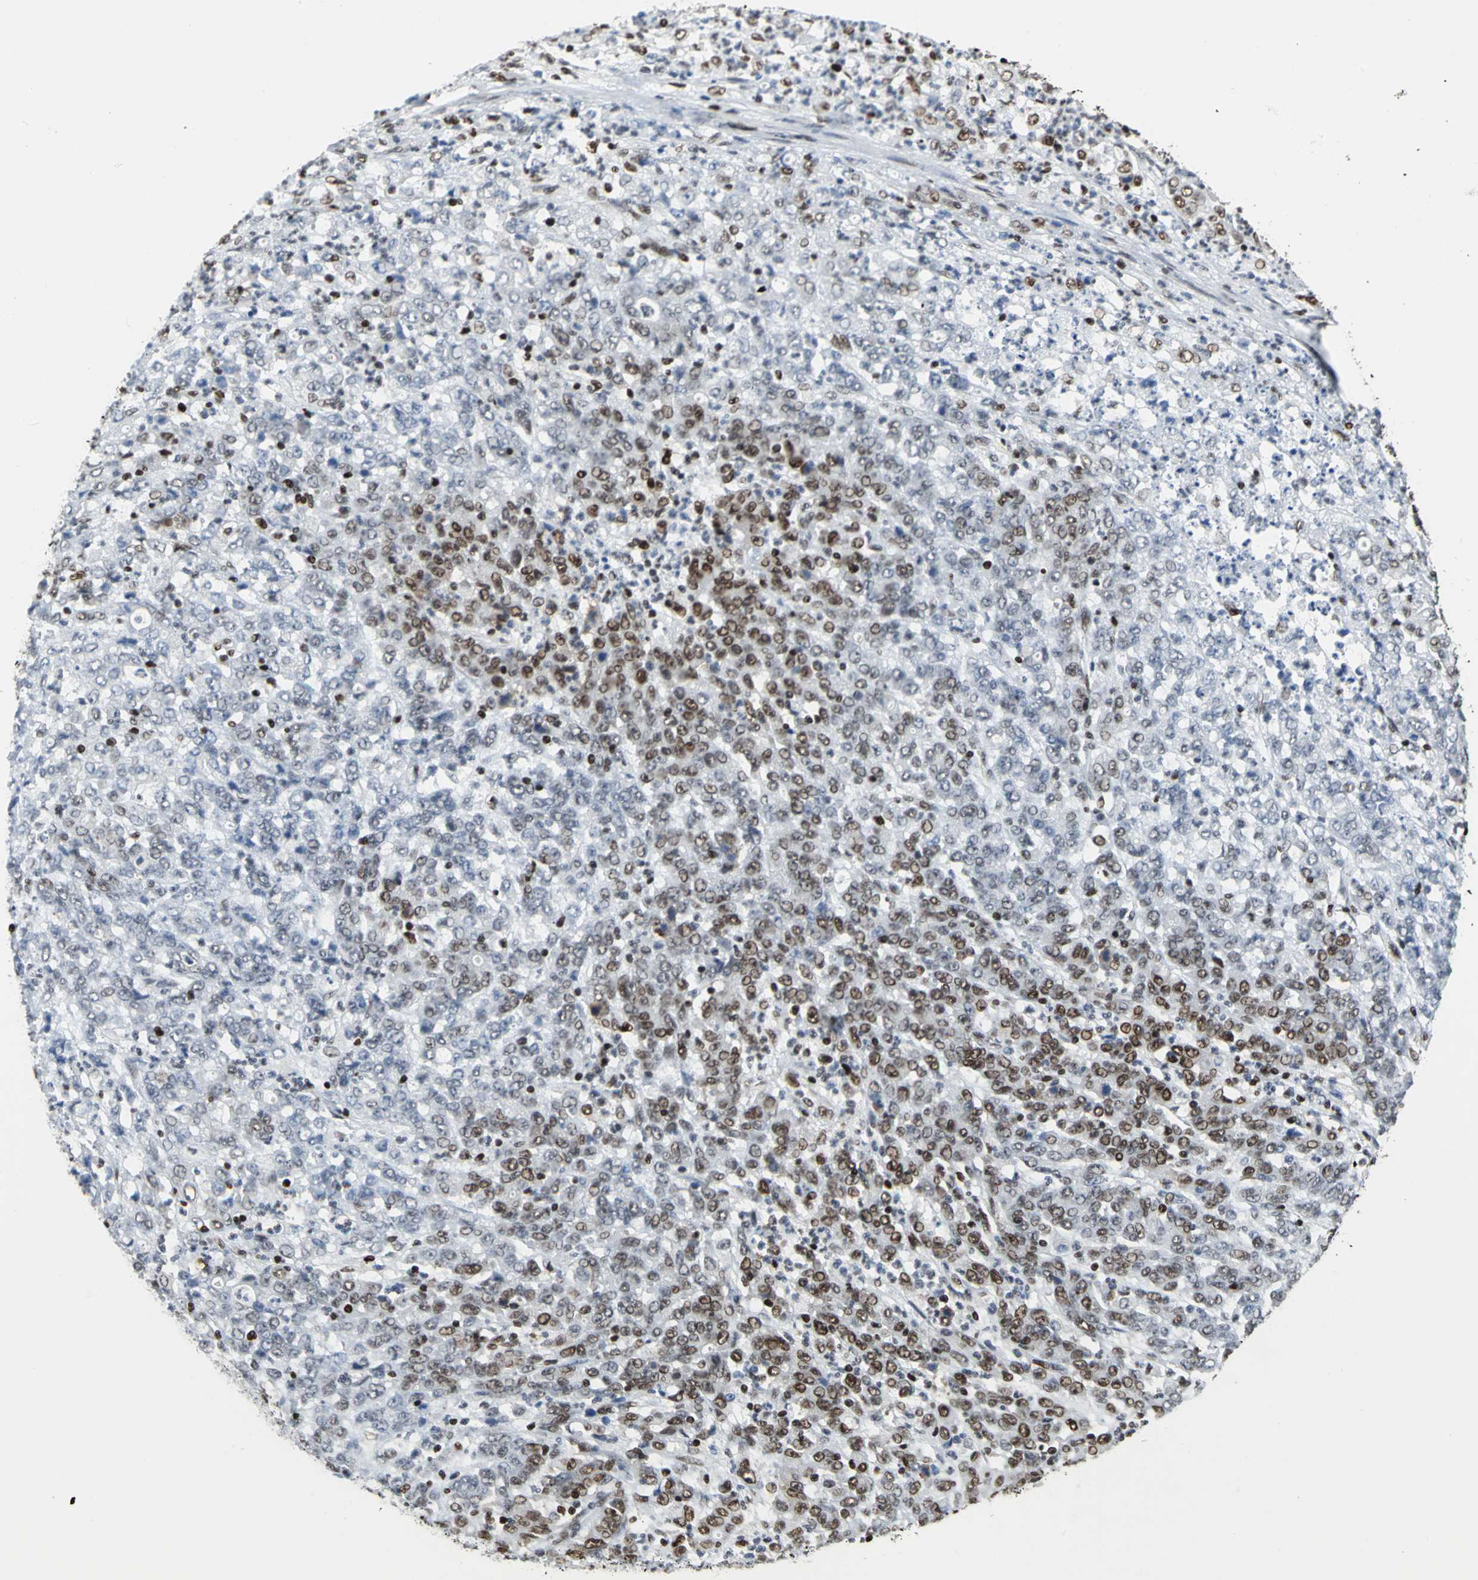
{"staining": {"intensity": "strong", "quantity": ">75%", "location": "nuclear"}, "tissue": "stomach cancer", "cell_type": "Tumor cells", "image_type": "cancer", "snomed": [{"axis": "morphology", "description": "Adenocarcinoma, NOS"}, {"axis": "topography", "description": "Stomach, lower"}], "caption": "The histopathology image reveals immunohistochemical staining of adenocarcinoma (stomach). There is strong nuclear staining is appreciated in about >75% of tumor cells.", "gene": "HNRNPD", "patient": {"sex": "female", "age": 71}}